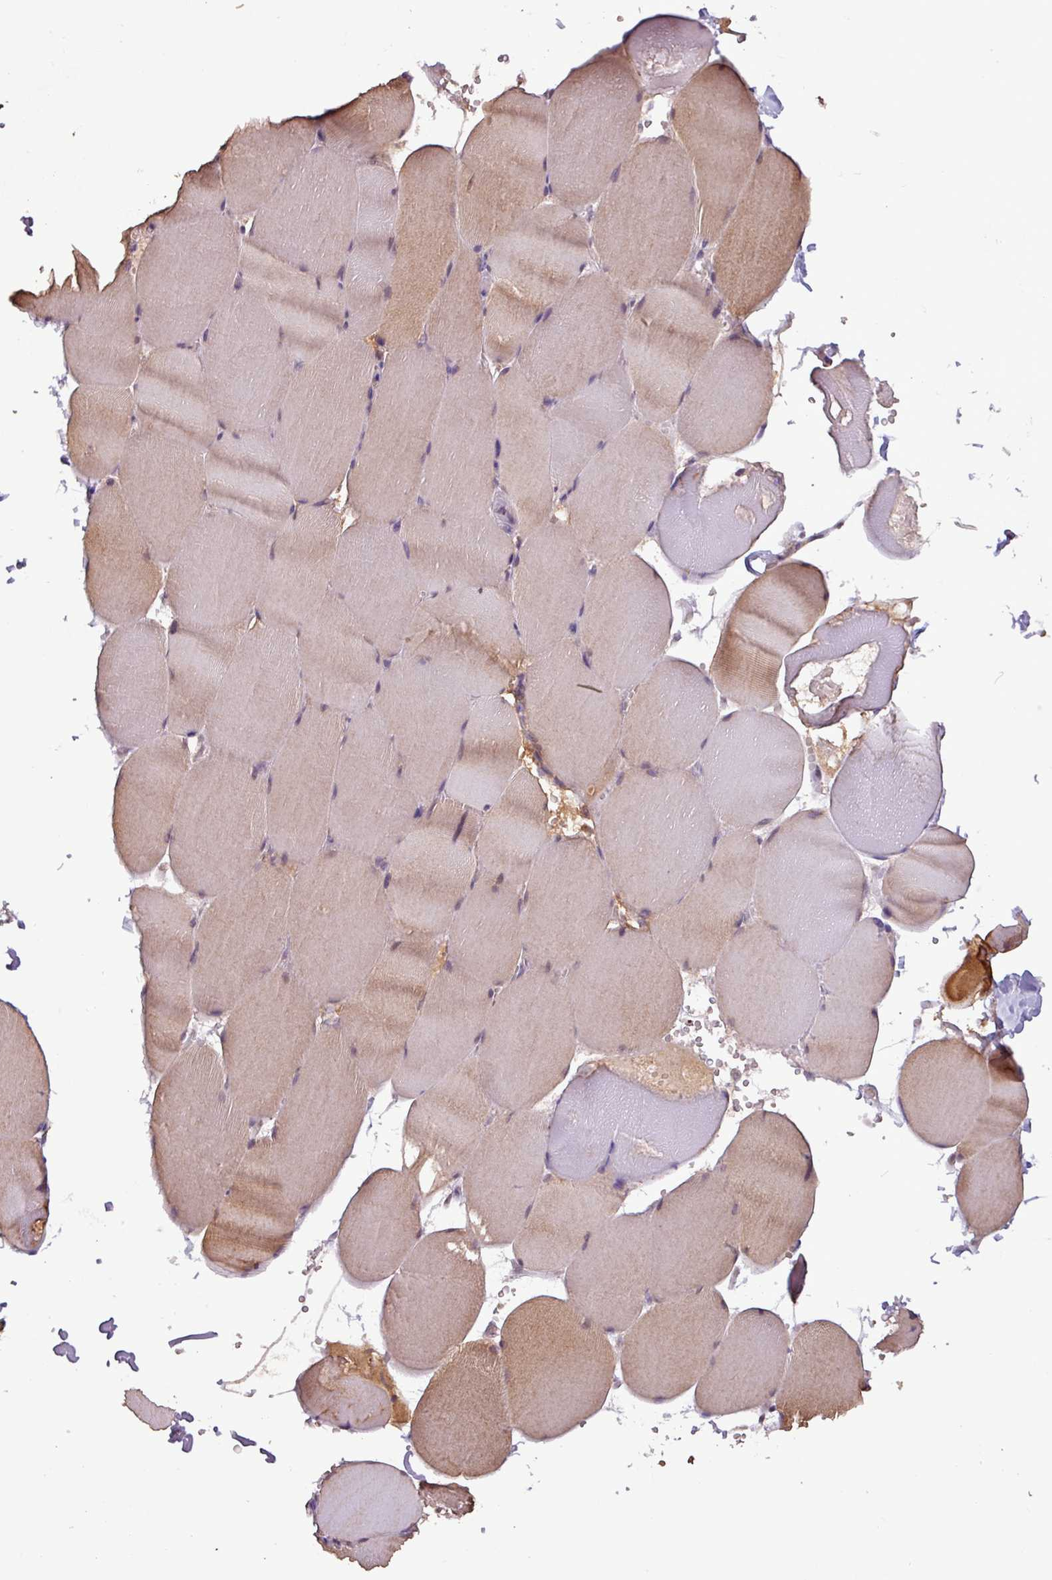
{"staining": {"intensity": "moderate", "quantity": "25%-75%", "location": "cytoplasmic/membranous"}, "tissue": "skeletal muscle", "cell_type": "Myocytes", "image_type": "normal", "snomed": [{"axis": "morphology", "description": "Normal tissue, NOS"}, {"axis": "topography", "description": "Skeletal muscle"}, {"axis": "topography", "description": "Head-Neck"}], "caption": "Immunohistochemical staining of benign skeletal muscle shows moderate cytoplasmic/membranous protein positivity in approximately 25%-75% of myocytes.", "gene": "MCTP2", "patient": {"sex": "male", "age": 66}}